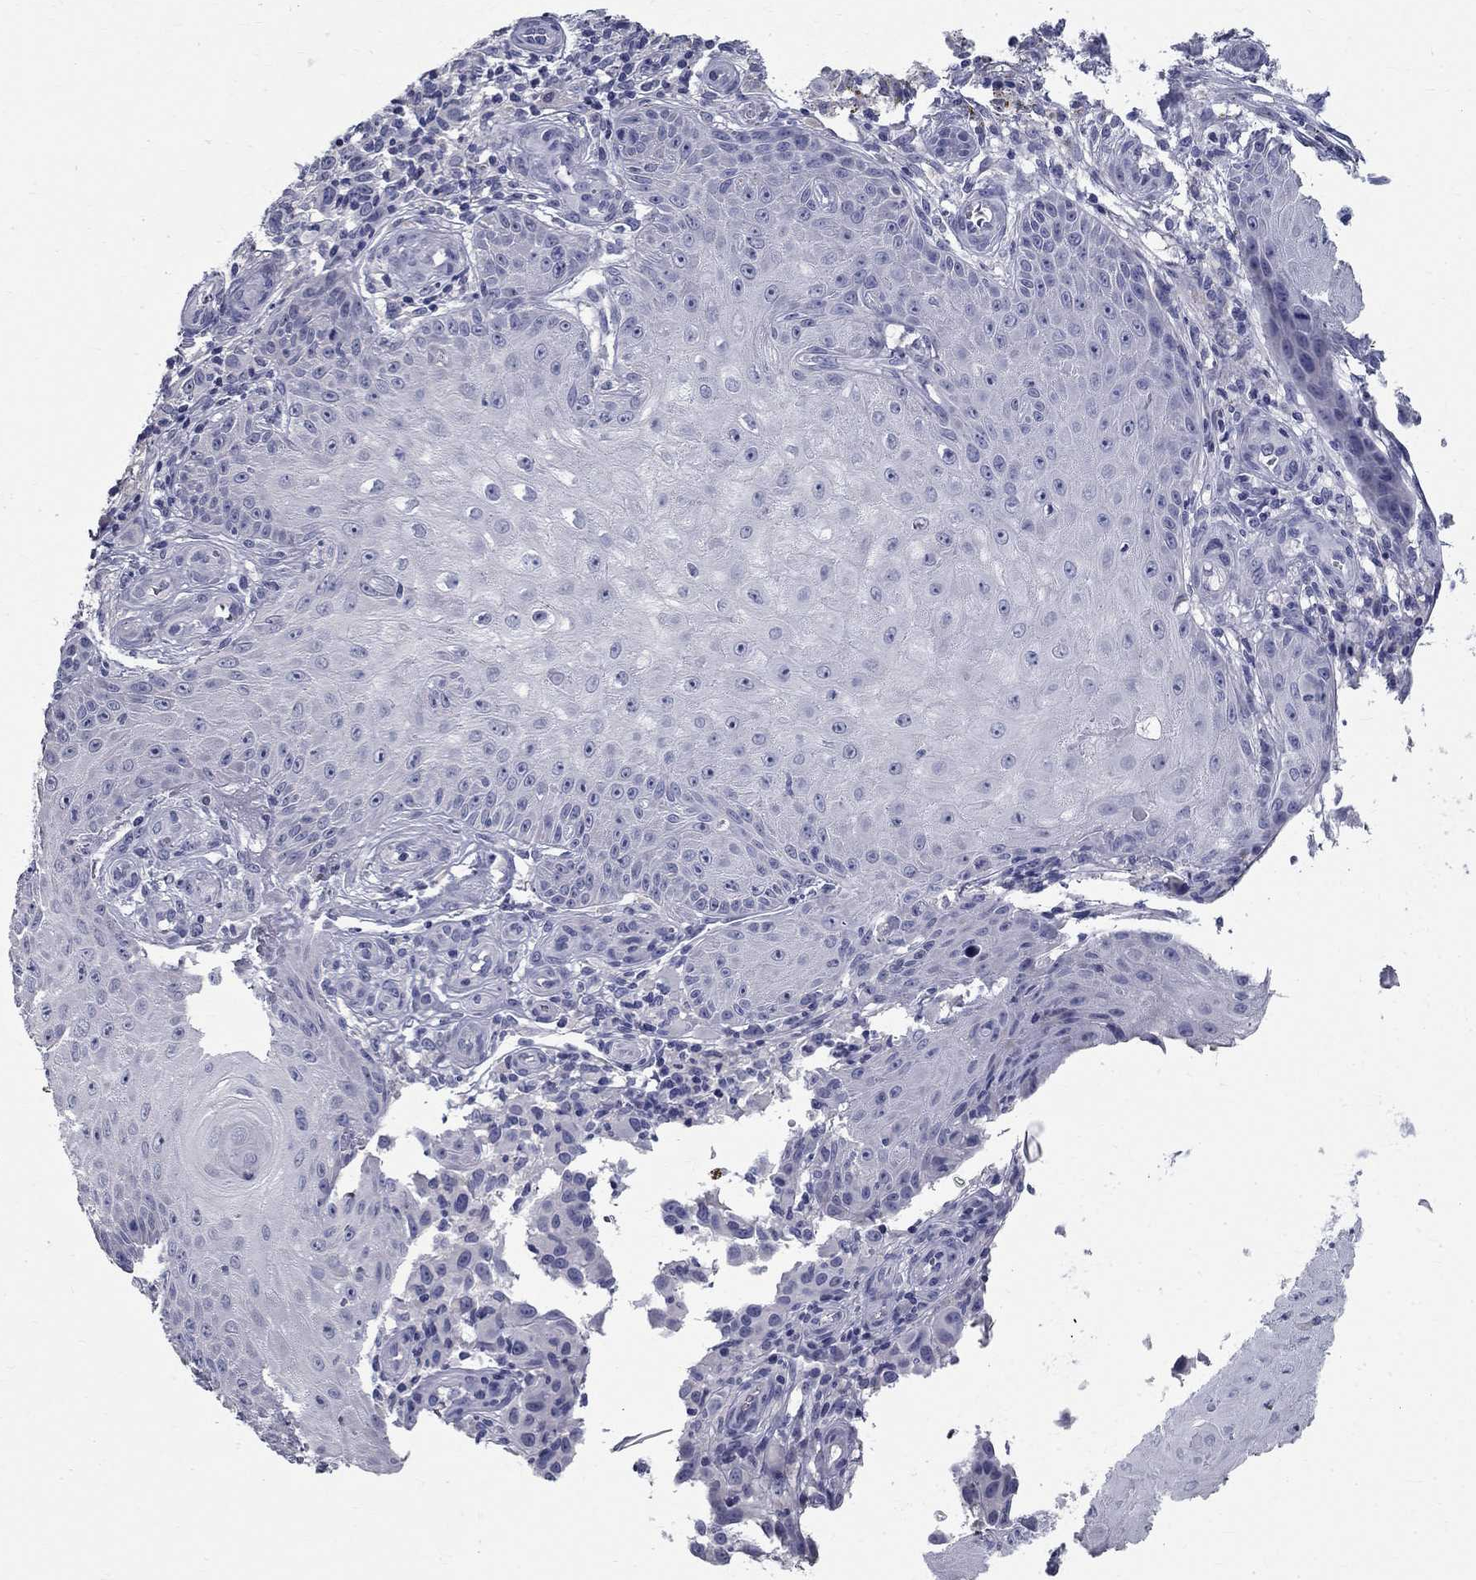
{"staining": {"intensity": "negative", "quantity": "none", "location": "none"}, "tissue": "melanoma", "cell_type": "Tumor cells", "image_type": "cancer", "snomed": [{"axis": "morphology", "description": "Malignant melanoma, NOS"}, {"axis": "topography", "description": "Skin"}], "caption": "This is a histopathology image of immunohistochemistry (IHC) staining of malignant melanoma, which shows no positivity in tumor cells. The staining was performed using DAB to visualize the protein expression in brown, while the nuclei were stained in blue with hematoxylin (Magnification: 20x).", "gene": "TGM4", "patient": {"sex": "female", "age": 53}}